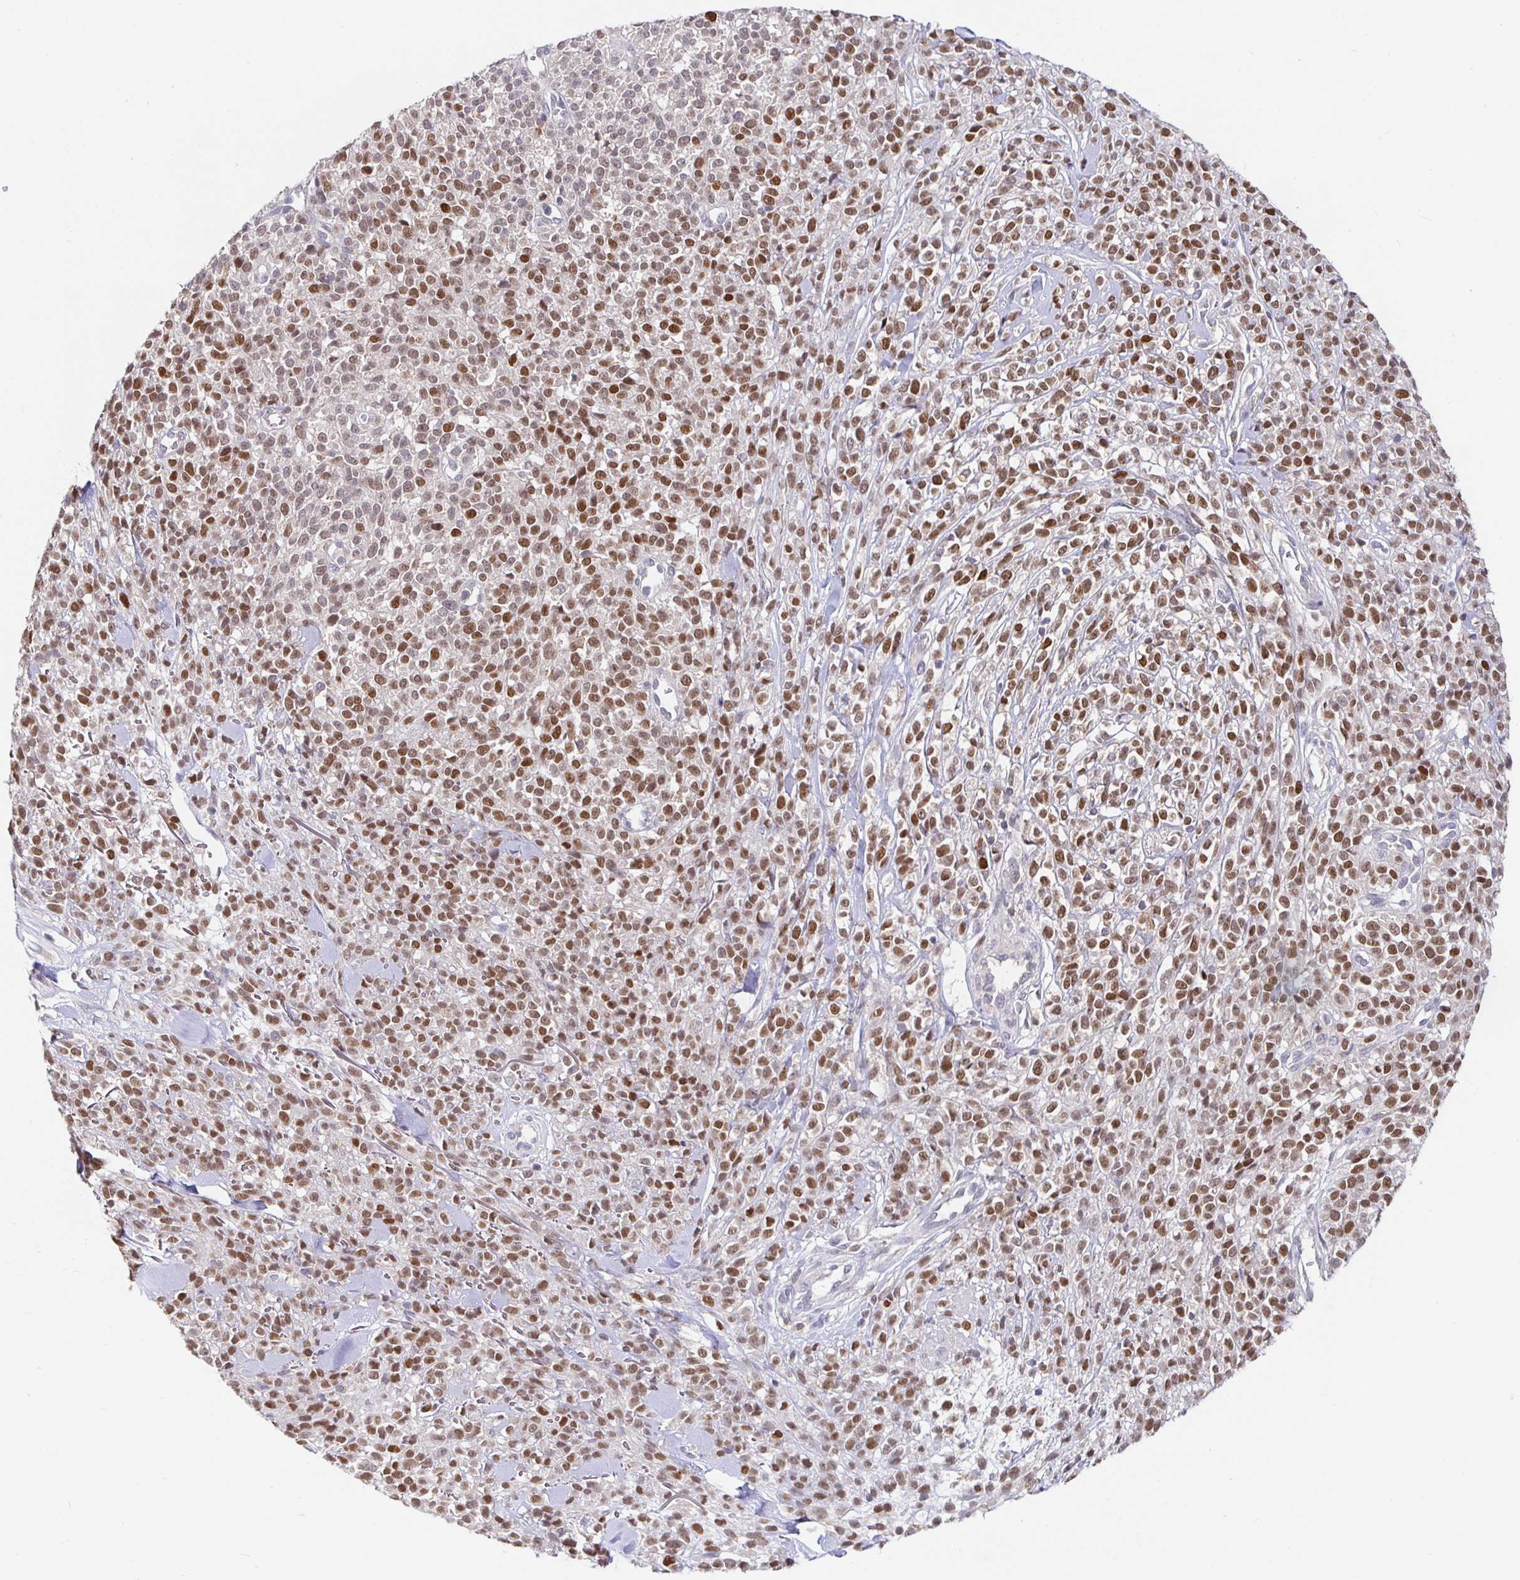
{"staining": {"intensity": "moderate", "quantity": ">75%", "location": "nuclear"}, "tissue": "melanoma", "cell_type": "Tumor cells", "image_type": "cancer", "snomed": [{"axis": "morphology", "description": "Malignant melanoma, NOS"}, {"axis": "topography", "description": "Skin"}, {"axis": "topography", "description": "Skin of trunk"}], "caption": "High-power microscopy captured an IHC photomicrograph of malignant melanoma, revealing moderate nuclear positivity in about >75% of tumor cells.", "gene": "SATB1", "patient": {"sex": "male", "age": 74}}